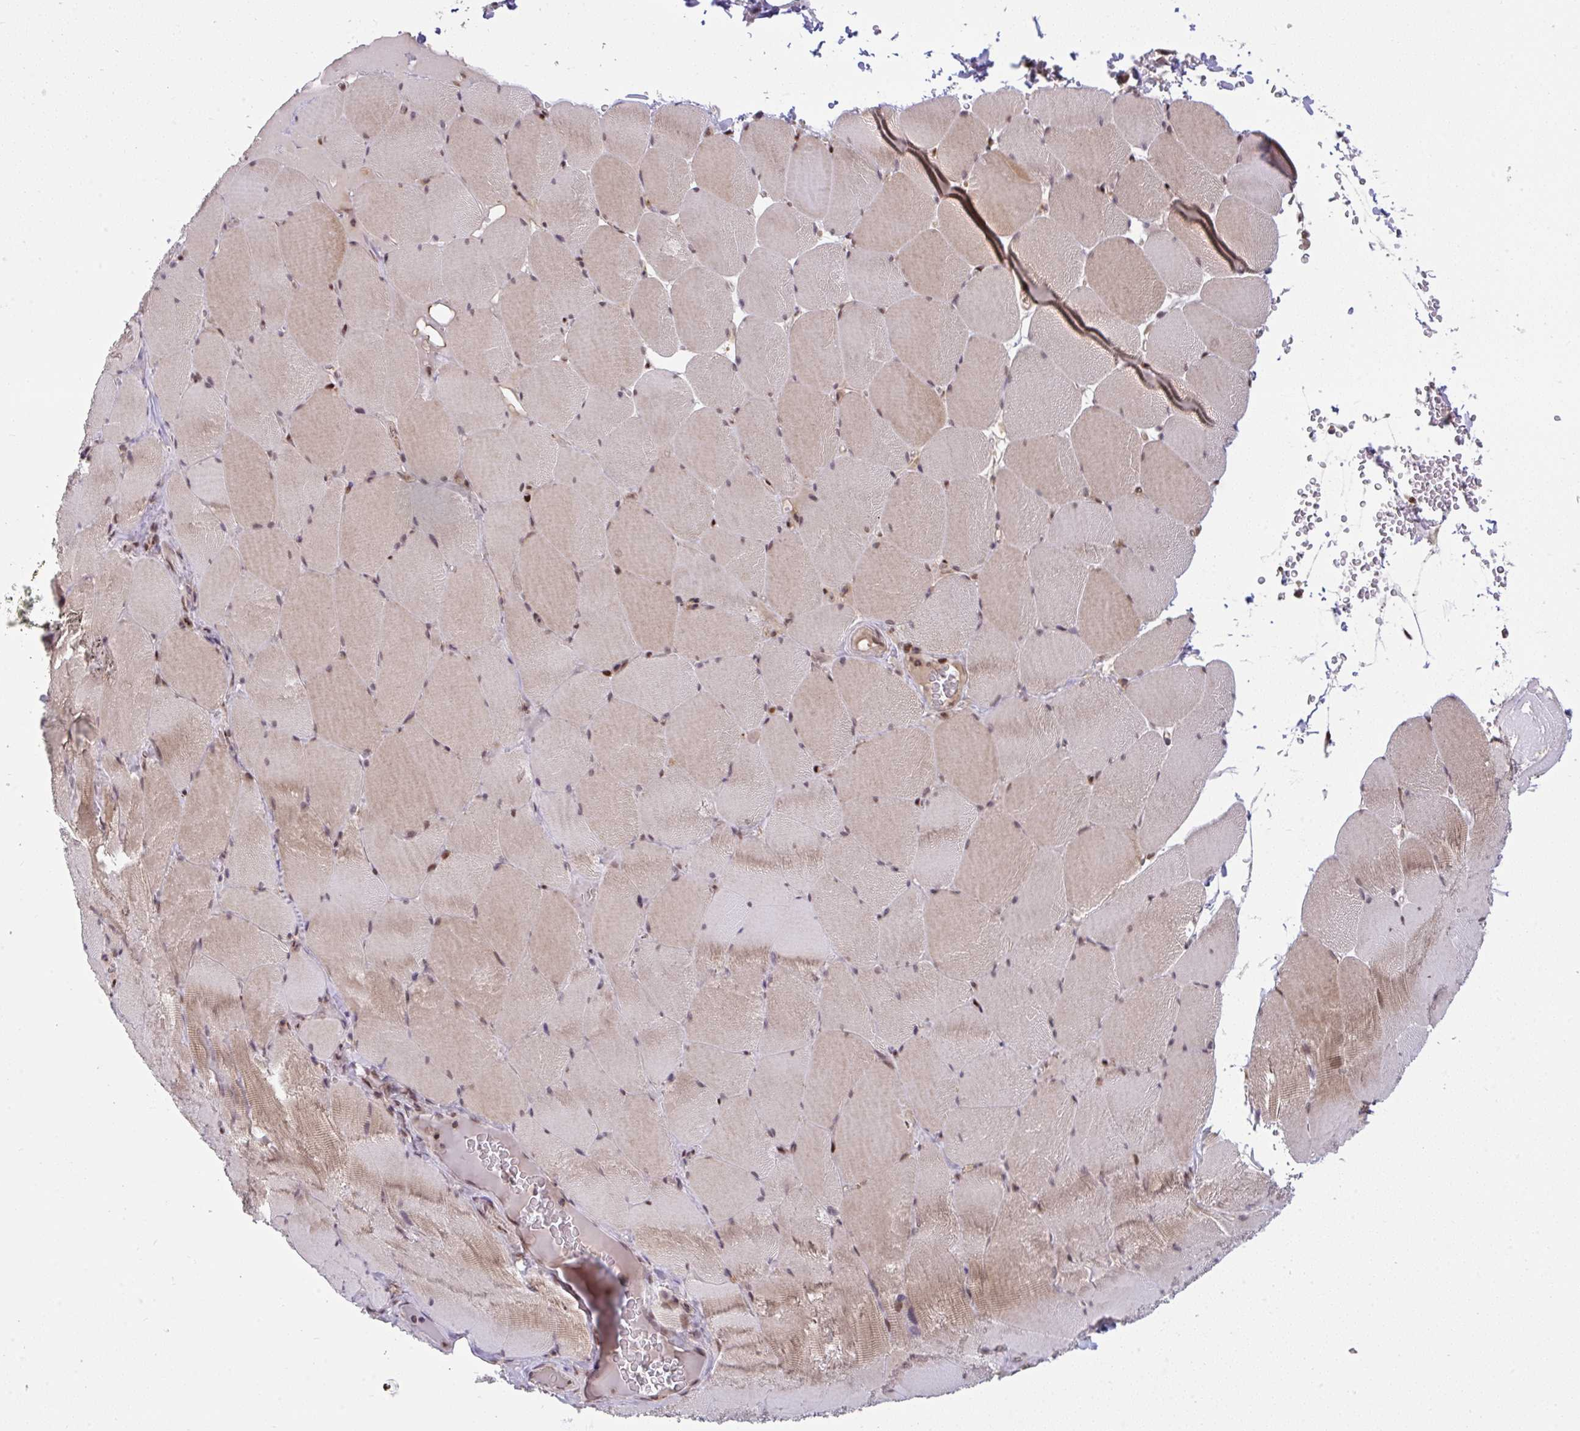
{"staining": {"intensity": "moderate", "quantity": "25%-75%", "location": "cytoplasmic/membranous,nuclear"}, "tissue": "skeletal muscle", "cell_type": "Myocytes", "image_type": "normal", "snomed": [{"axis": "morphology", "description": "Normal tissue, NOS"}, {"axis": "topography", "description": "Skeletal muscle"}, {"axis": "topography", "description": "Head-Neck"}], "caption": "Protein staining of normal skeletal muscle reveals moderate cytoplasmic/membranous,nuclear expression in approximately 25%-75% of myocytes.", "gene": "KLF2", "patient": {"sex": "male", "age": 66}}